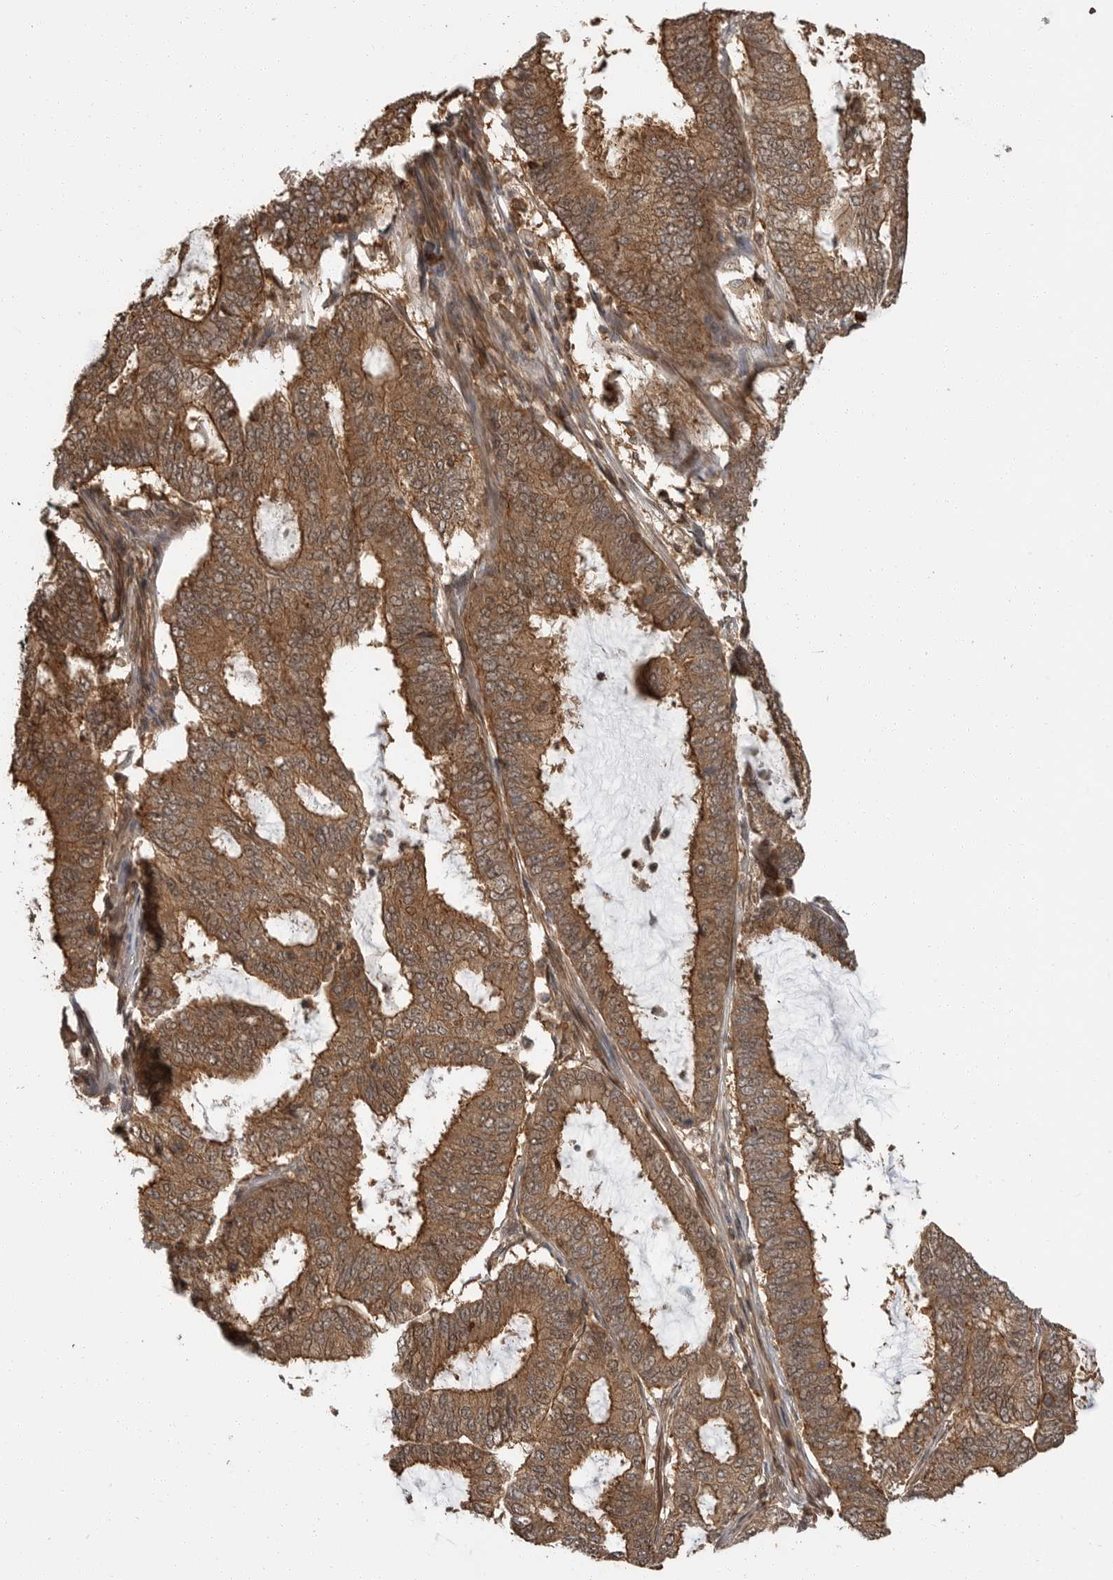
{"staining": {"intensity": "moderate", "quantity": ">75%", "location": "cytoplasmic/membranous,nuclear"}, "tissue": "endometrial cancer", "cell_type": "Tumor cells", "image_type": "cancer", "snomed": [{"axis": "morphology", "description": "Adenocarcinoma, NOS"}, {"axis": "topography", "description": "Endometrium"}], "caption": "Tumor cells show medium levels of moderate cytoplasmic/membranous and nuclear positivity in approximately >75% of cells in adenocarcinoma (endometrial).", "gene": "ERN1", "patient": {"sex": "female", "age": 49}}